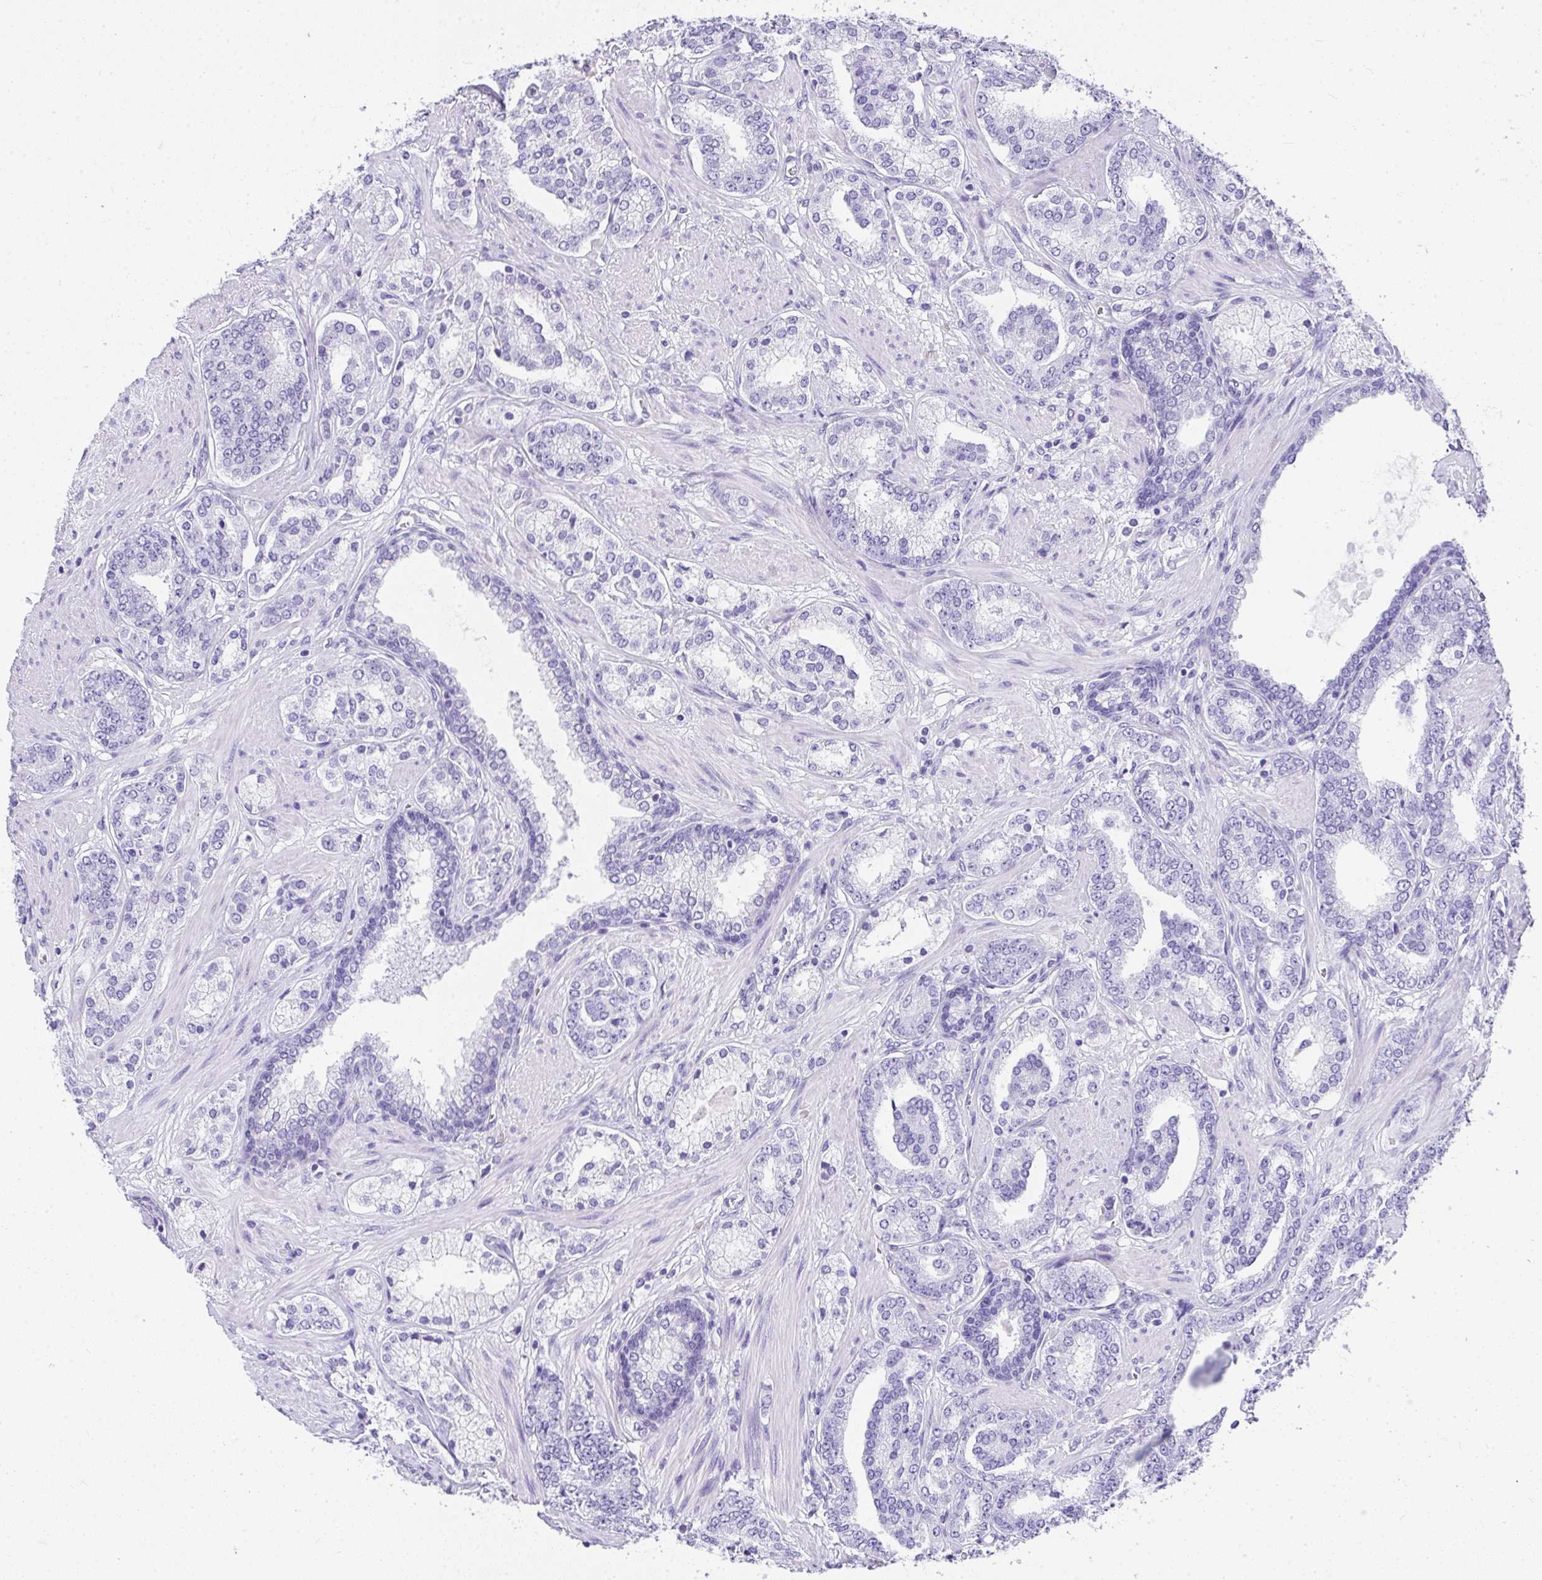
{"staining": {"intensity": "negative", "quantity": "none", "location": "none"}, "tissue": "prostate cancer", "cell_type": "Tumor cells", "image_type": "cancer", "snomed": [{"axis": "morphology", "description": "Adenocarcinoma, High grade"}, {"axis": "topography", "description": "Prostate"}], "caption": "Tumor cells show no significant protein expression in prostate cancer.", "gene": "AVIL", "patient": {"sex": "male", "age": 62}}